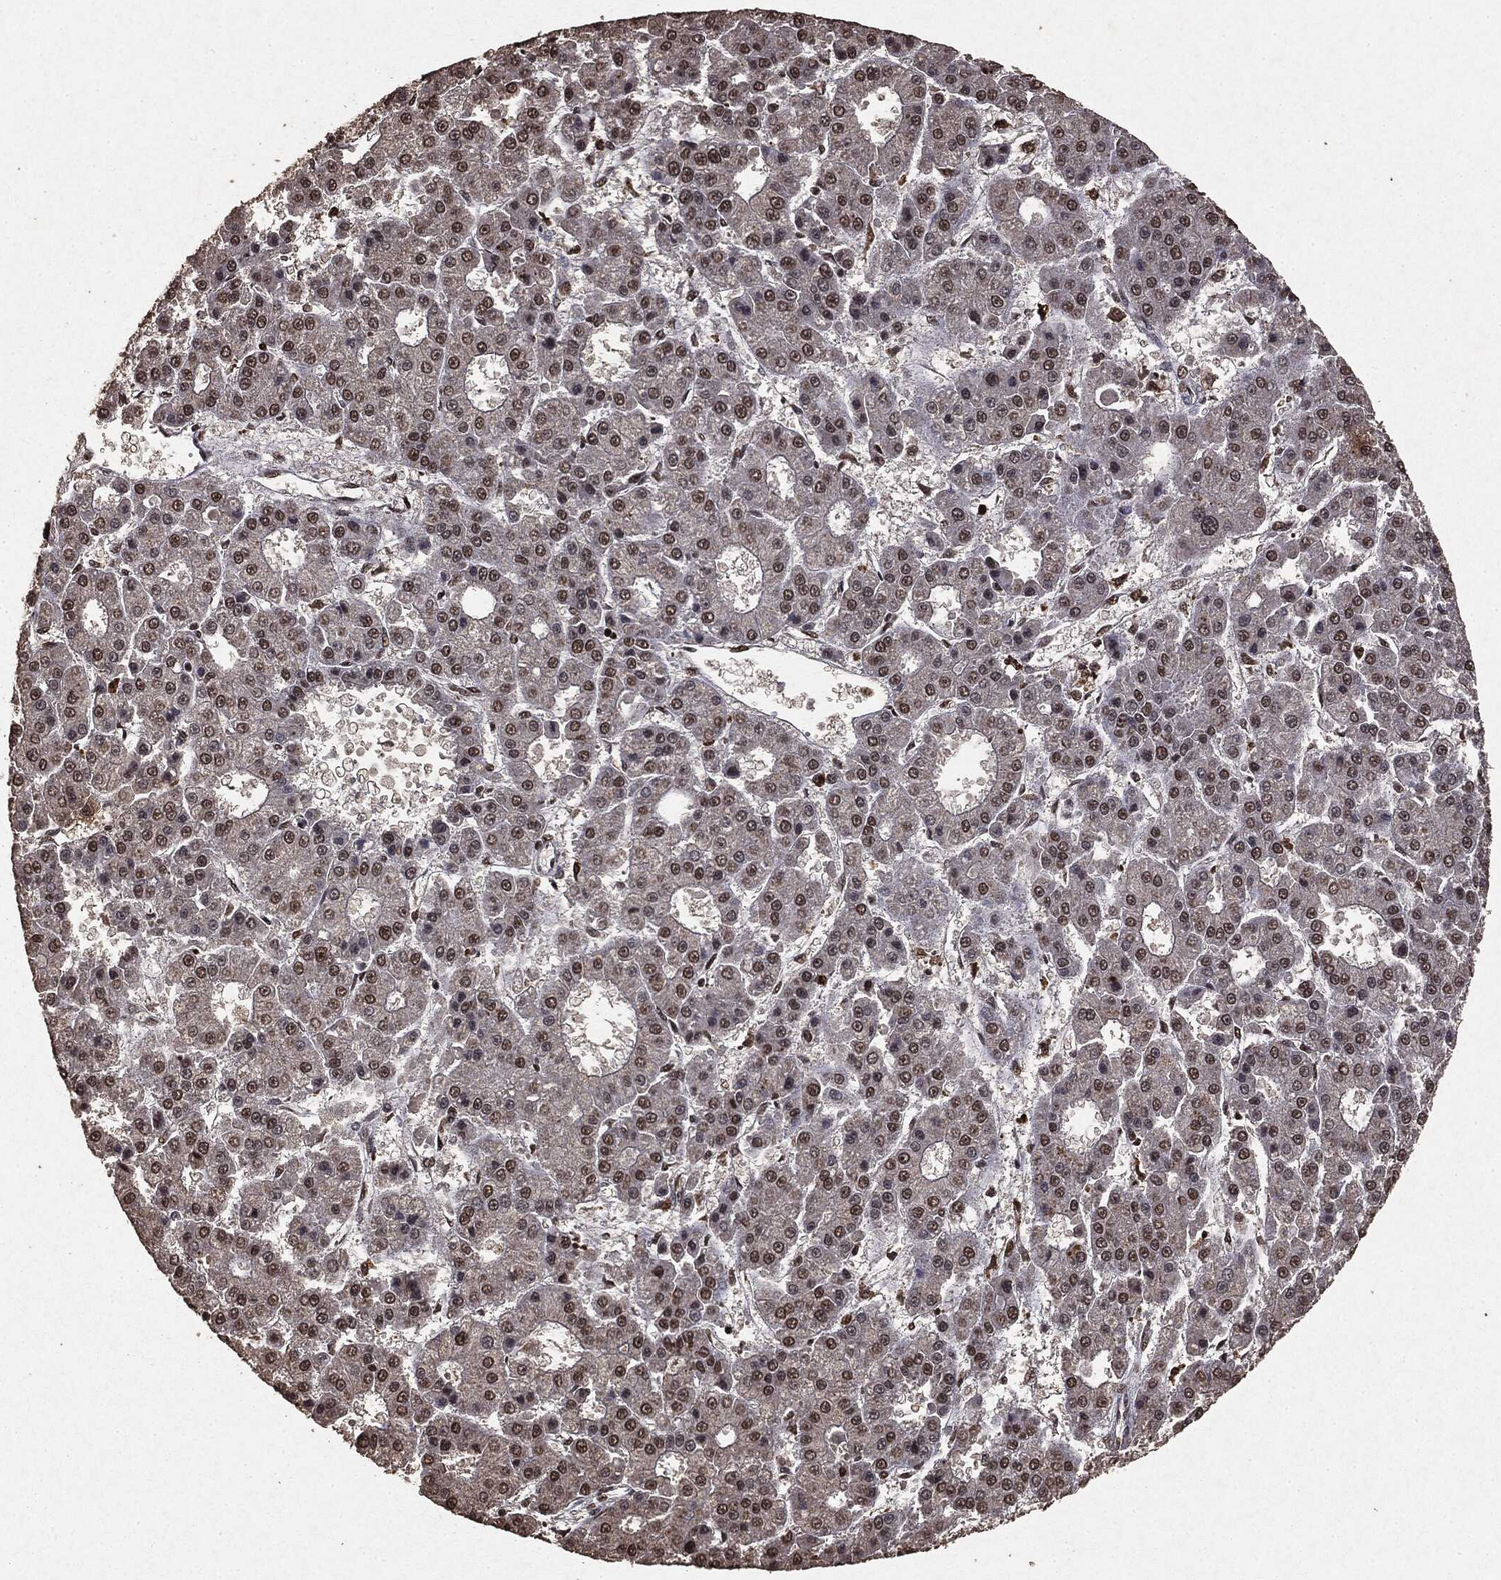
{"staining": {"intensity": "moderate", "quantity": "25%-75%", "location": "nuclear"}, "tissue": "liver cancer", "cell_type": "Tumor cells", "image_type": "cancer", "snomed": [{"axis": "morphology", "description": "Carcinoma, Hepatocellular, NOS"}, {"axis": "topography", "description": "Liver"}], "caption": "Liver cancer (hepatocellular carcinoma) stained for a protein (brown) displays moderate nuclear positive staining in approximately 25%-75% of tumor cells.", "gene": "RAD18", "patient": {"sex": "male", "age": 70}}